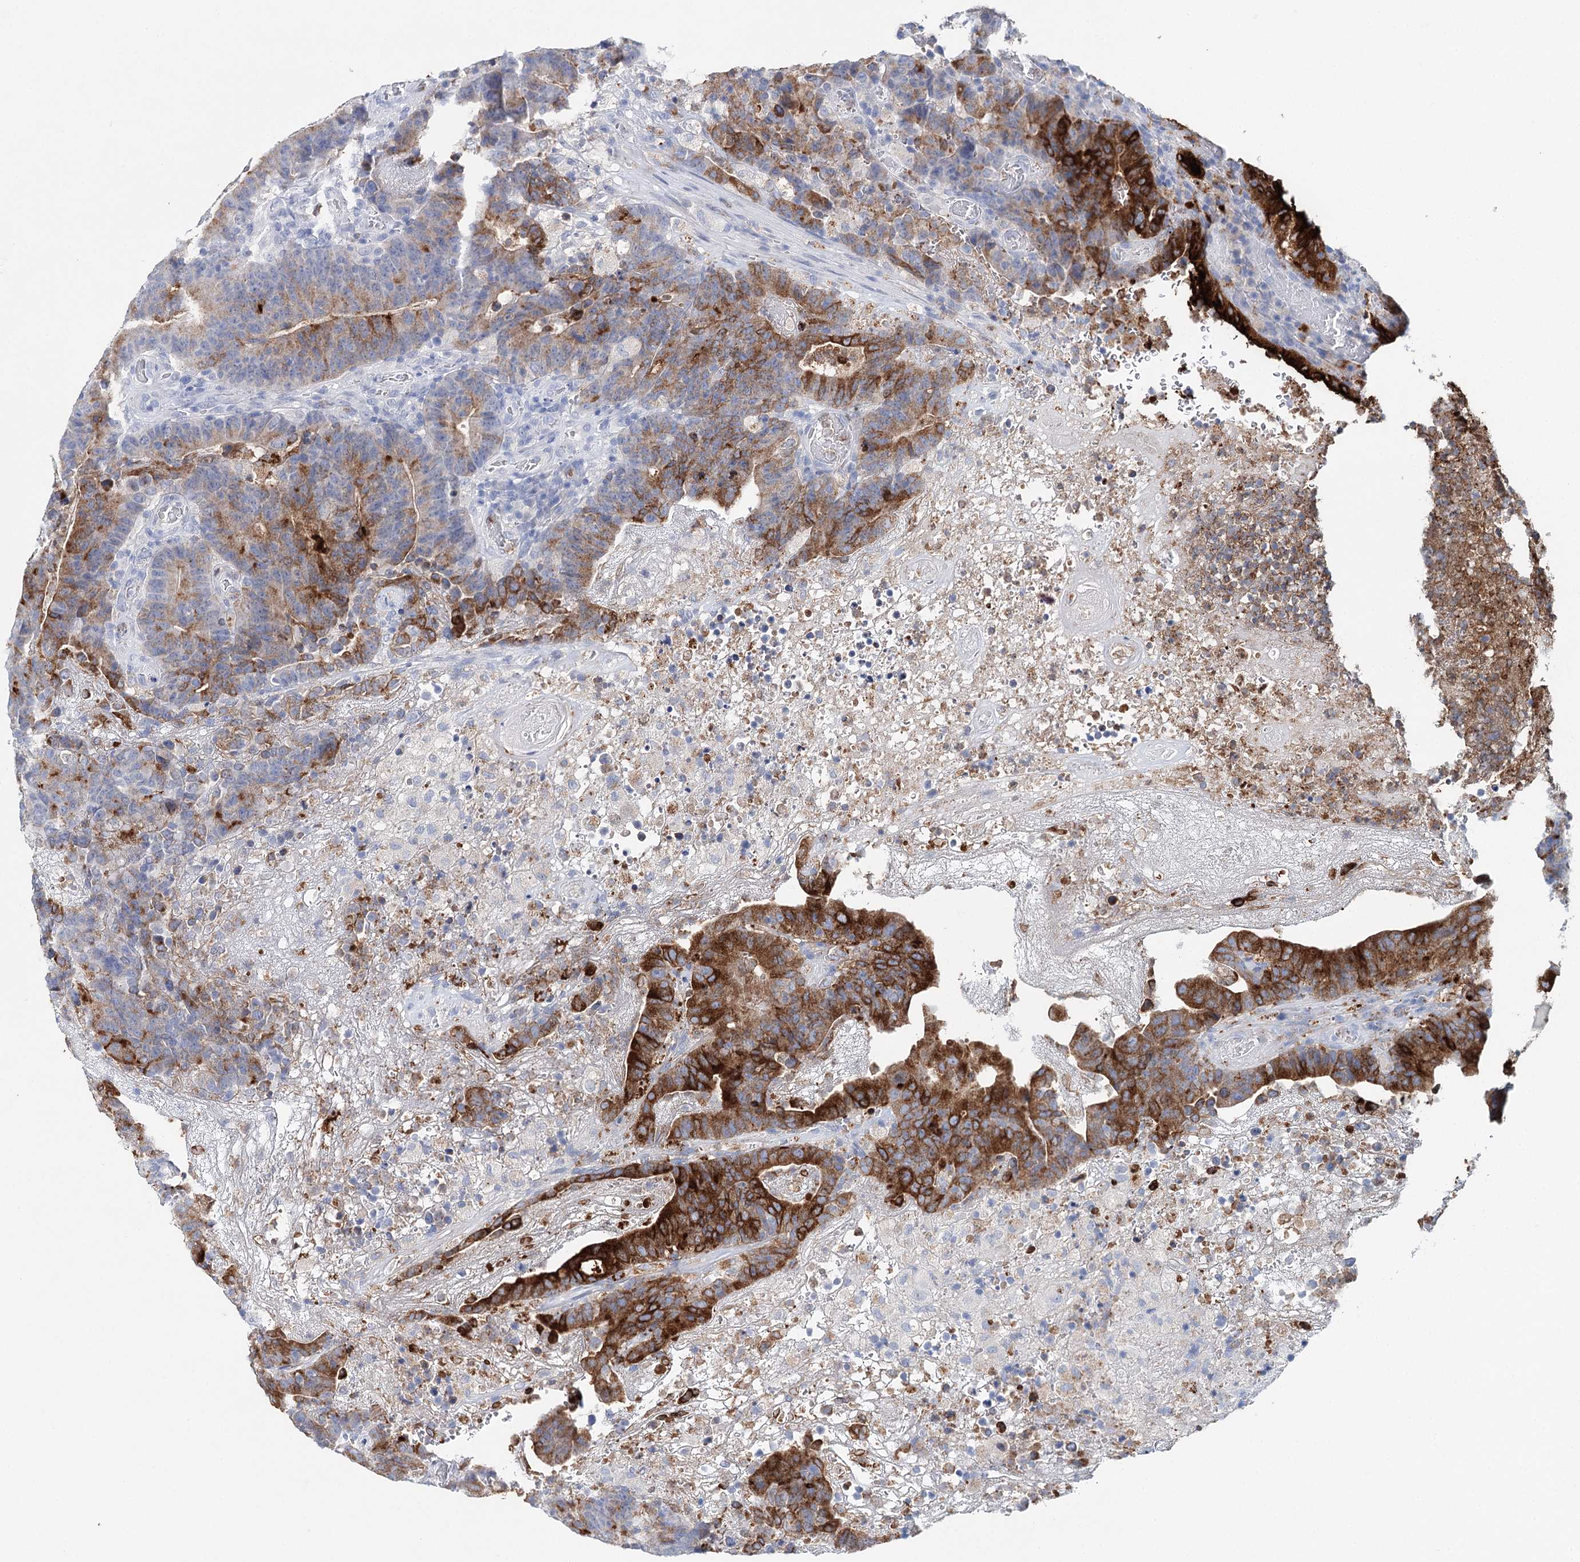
{"staining": {"intensity": "strong", "quantity": ">75%", "location": "cytoplasmic/membranous"}, "tissue": "colorectal cancer", "cell_type": "Tumor cells", "image_type": "cancer", "snomed": [{"axis": "morphology", "description": "Normal tissue, NOS"}, {"axis": "morphology", "description": "Adenocarcinoma, NOS"}, {"axis": "topography", "description": "Colon"}], "caption": "Immunohistochemical staining of human adenocarcinoma (colorectal) exhibits high levels of strong cytoplasmic/membranous protein positivity in approximately >75% of tumor cells. The staining is performed using DAB (3,3'-diaminobenzidine) brown chromogen to label protein expression. The nuclei are counter-stained blue using hematoxylin.", "gene": "CEACAM8", "patient": {"sex": "female", "age": 75}}